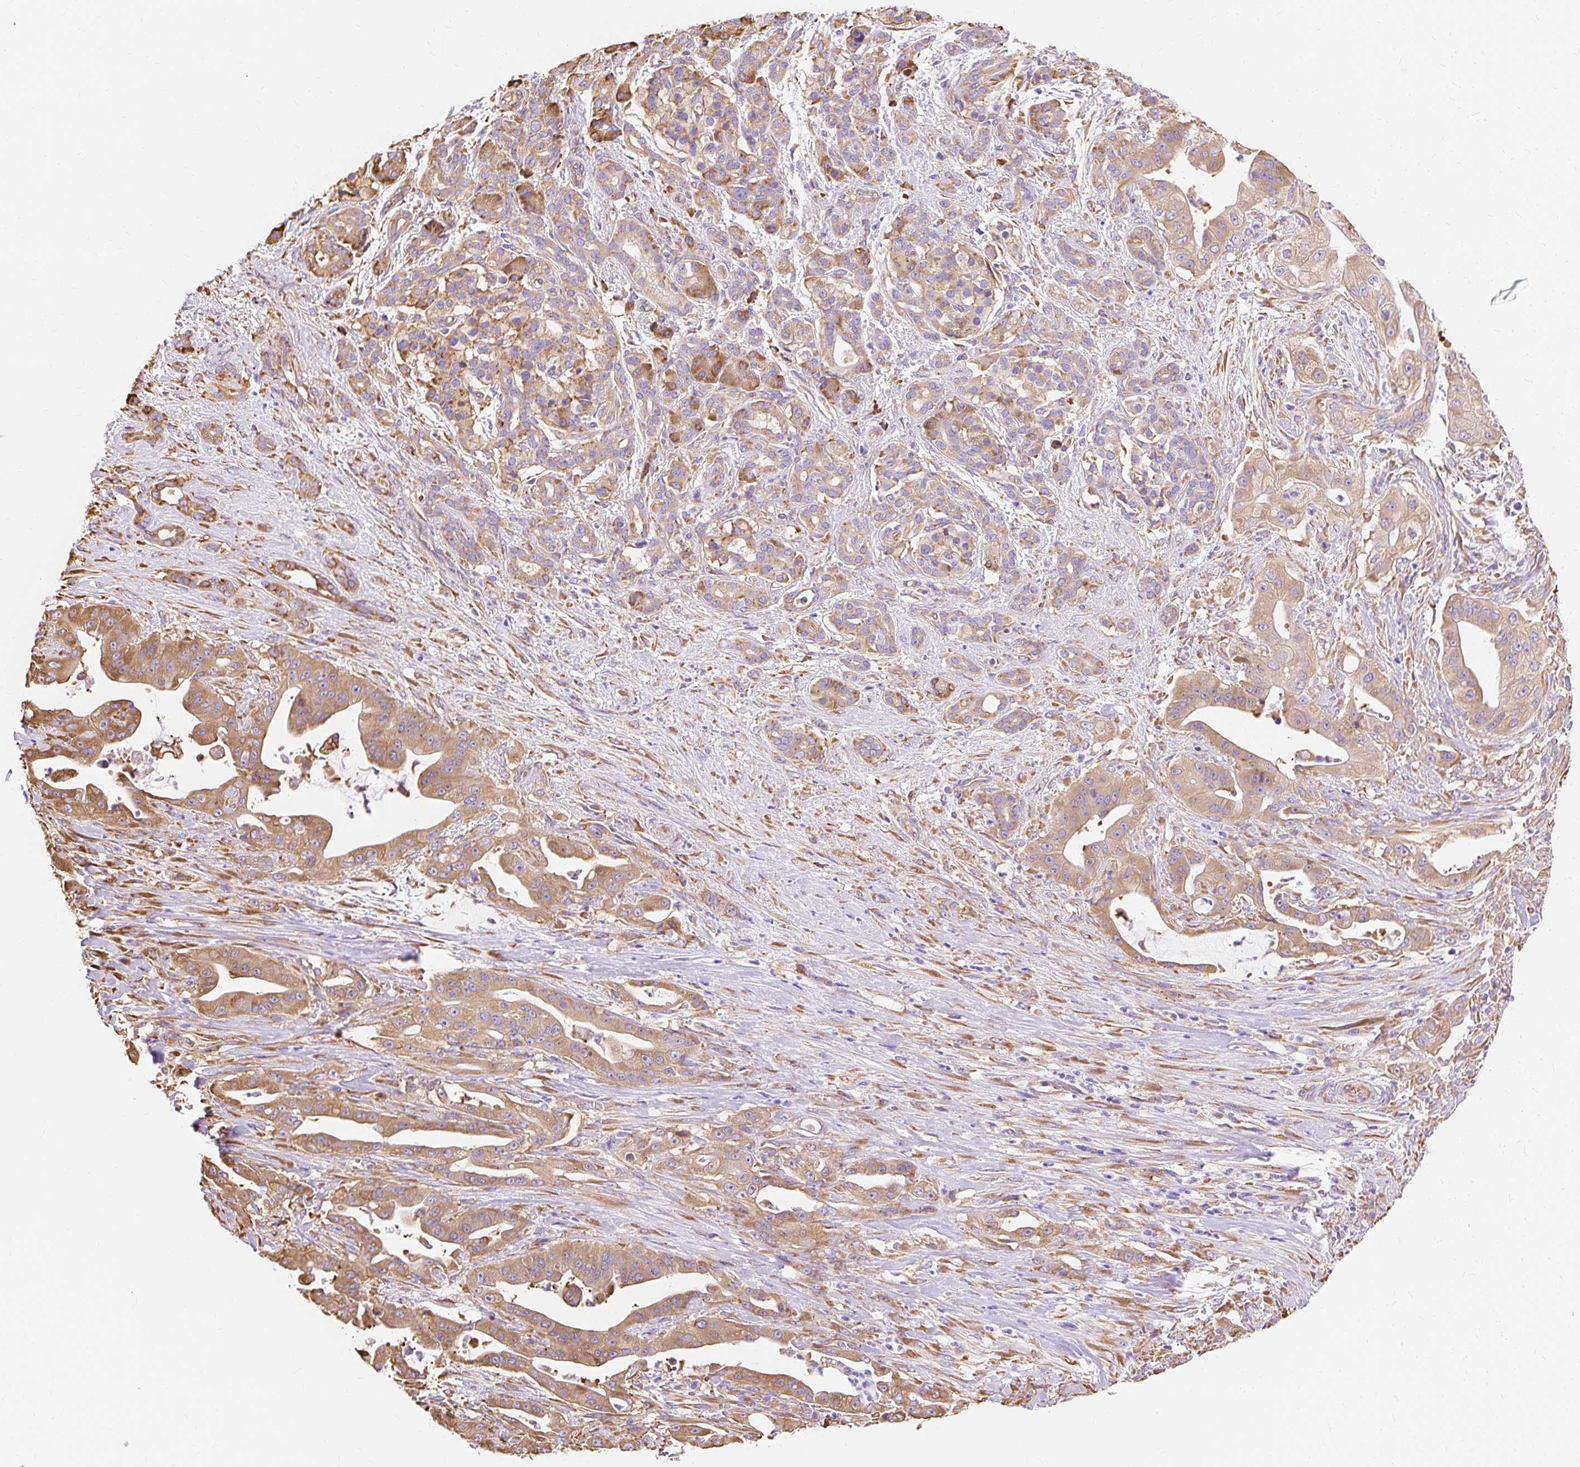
{"staining": {"intensity": "moderate", "quantity": ">75%", "location": "cytoplasmic/membranous"}, "tissue": "pancreatic cancer", "cell_type": "Tumor cells", "image_type": "cancer", "snomed": [{"axis": "morphology", "description": "Adenocarcinoma, NOS"}, {"axis": "topography", "description": "Pancreas"}], "caption": "Adenocarcinoma (pancreatic) tissue shows moderate cytoplasmic/membranous staining in about >75% of tumor cells", "gene": "RPS17", "patient": {"sex": "male", "age": 57}}